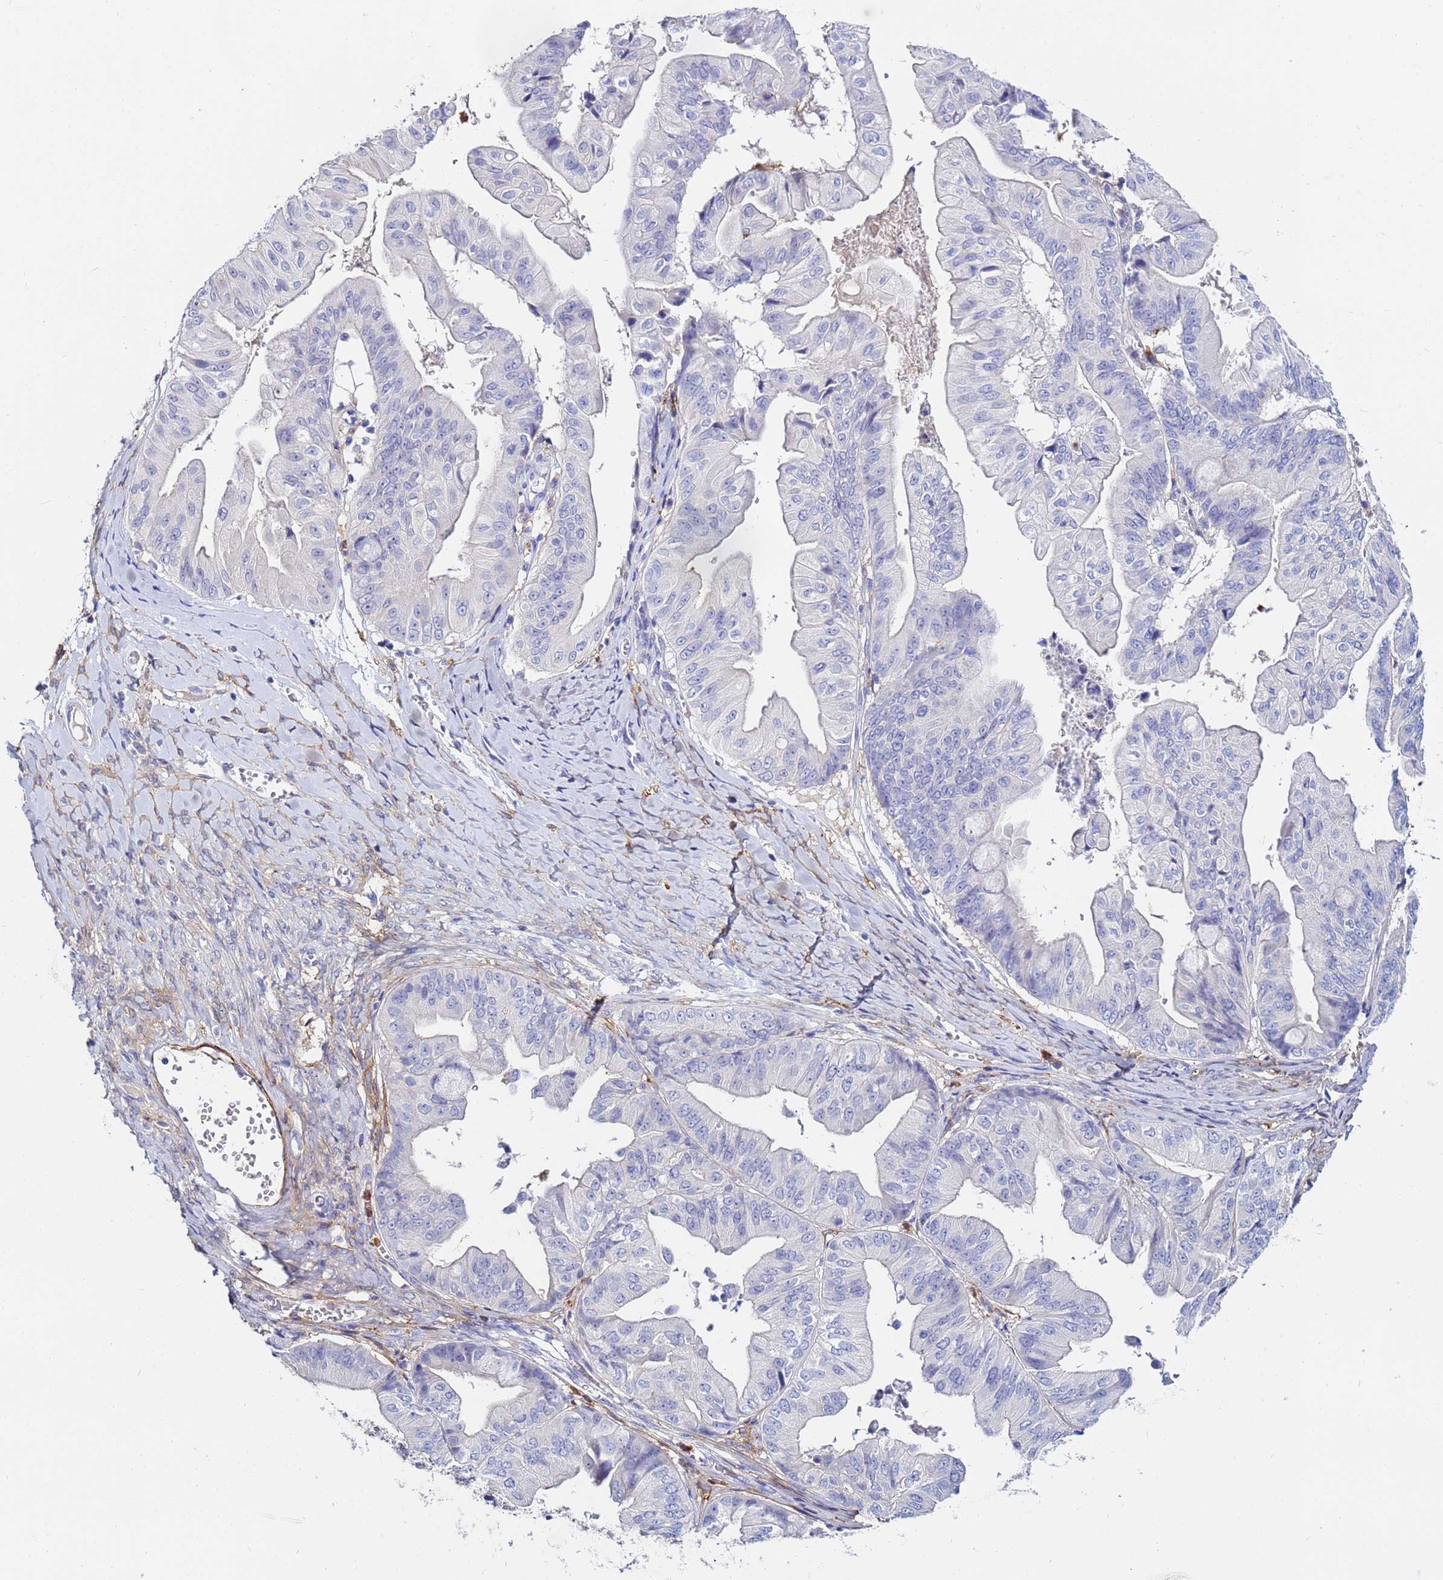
{"staining": {"intensity": "negative", "quantity": "none", "location": "none"}, "tissue": "ovarian cancer", "cell_type": "Tumor cells", "image_type": "cancer", "snomed": [{"axis": "morphology", "description": "Cystadenocarcinoma, mucinous, NOS"}, {"axis": "topography", "description": "Ovary"}], "caption": "Micrograph shows no significant protein positivity in tumor cells of mucinous cystadenocarcinoma (ovarian). (DAB (3,3'-diaminobenzidine) immunohistochemistry, high magnification).", "gene": "BASP1", "patient": {"sex": "female", "age": 61}}